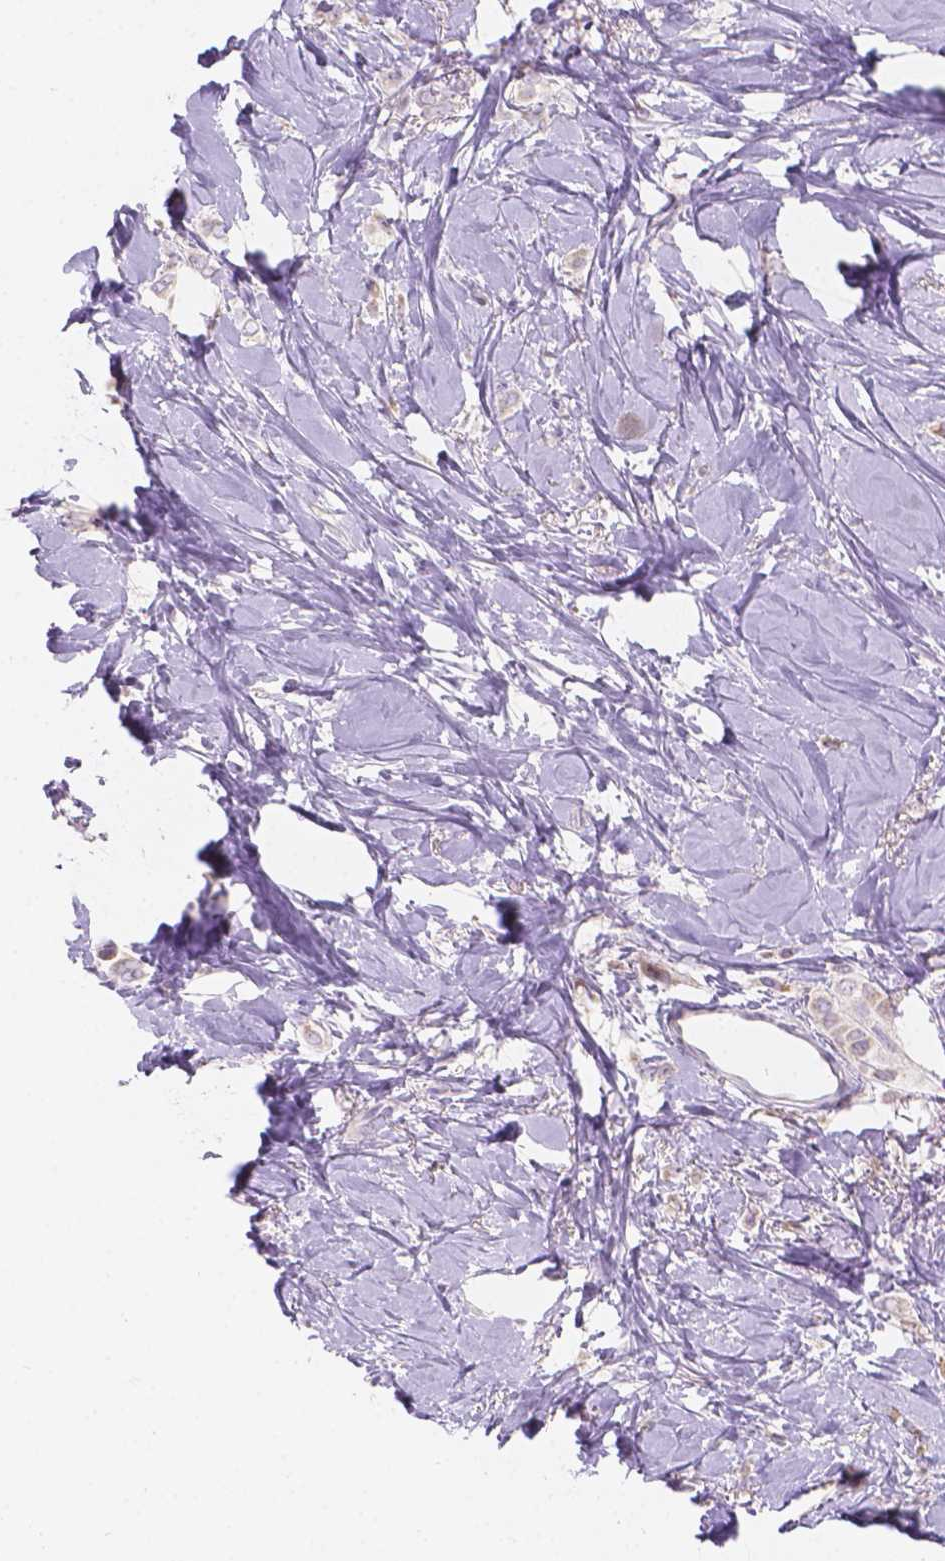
{"staining": {"intensity": "negative", "quantity": "none", "location": "none"}, "tissue": "breast cancer", "cell_type": "Tumor cells", "image_type": "cancer", "snomed": [{"axis": "morphology", "description": "Lobular carcinoma"}, {"axis": "topography", "description": "Breast"}], "caption": "DAB immunohistochemical staining of human breast cancer reveals no significant expression in tumor cells. (Immunohistochemistry, brightfield microscopy, high magnification).", "gene": "HTN3", "patient": {"sex": "female", "age": 66}}